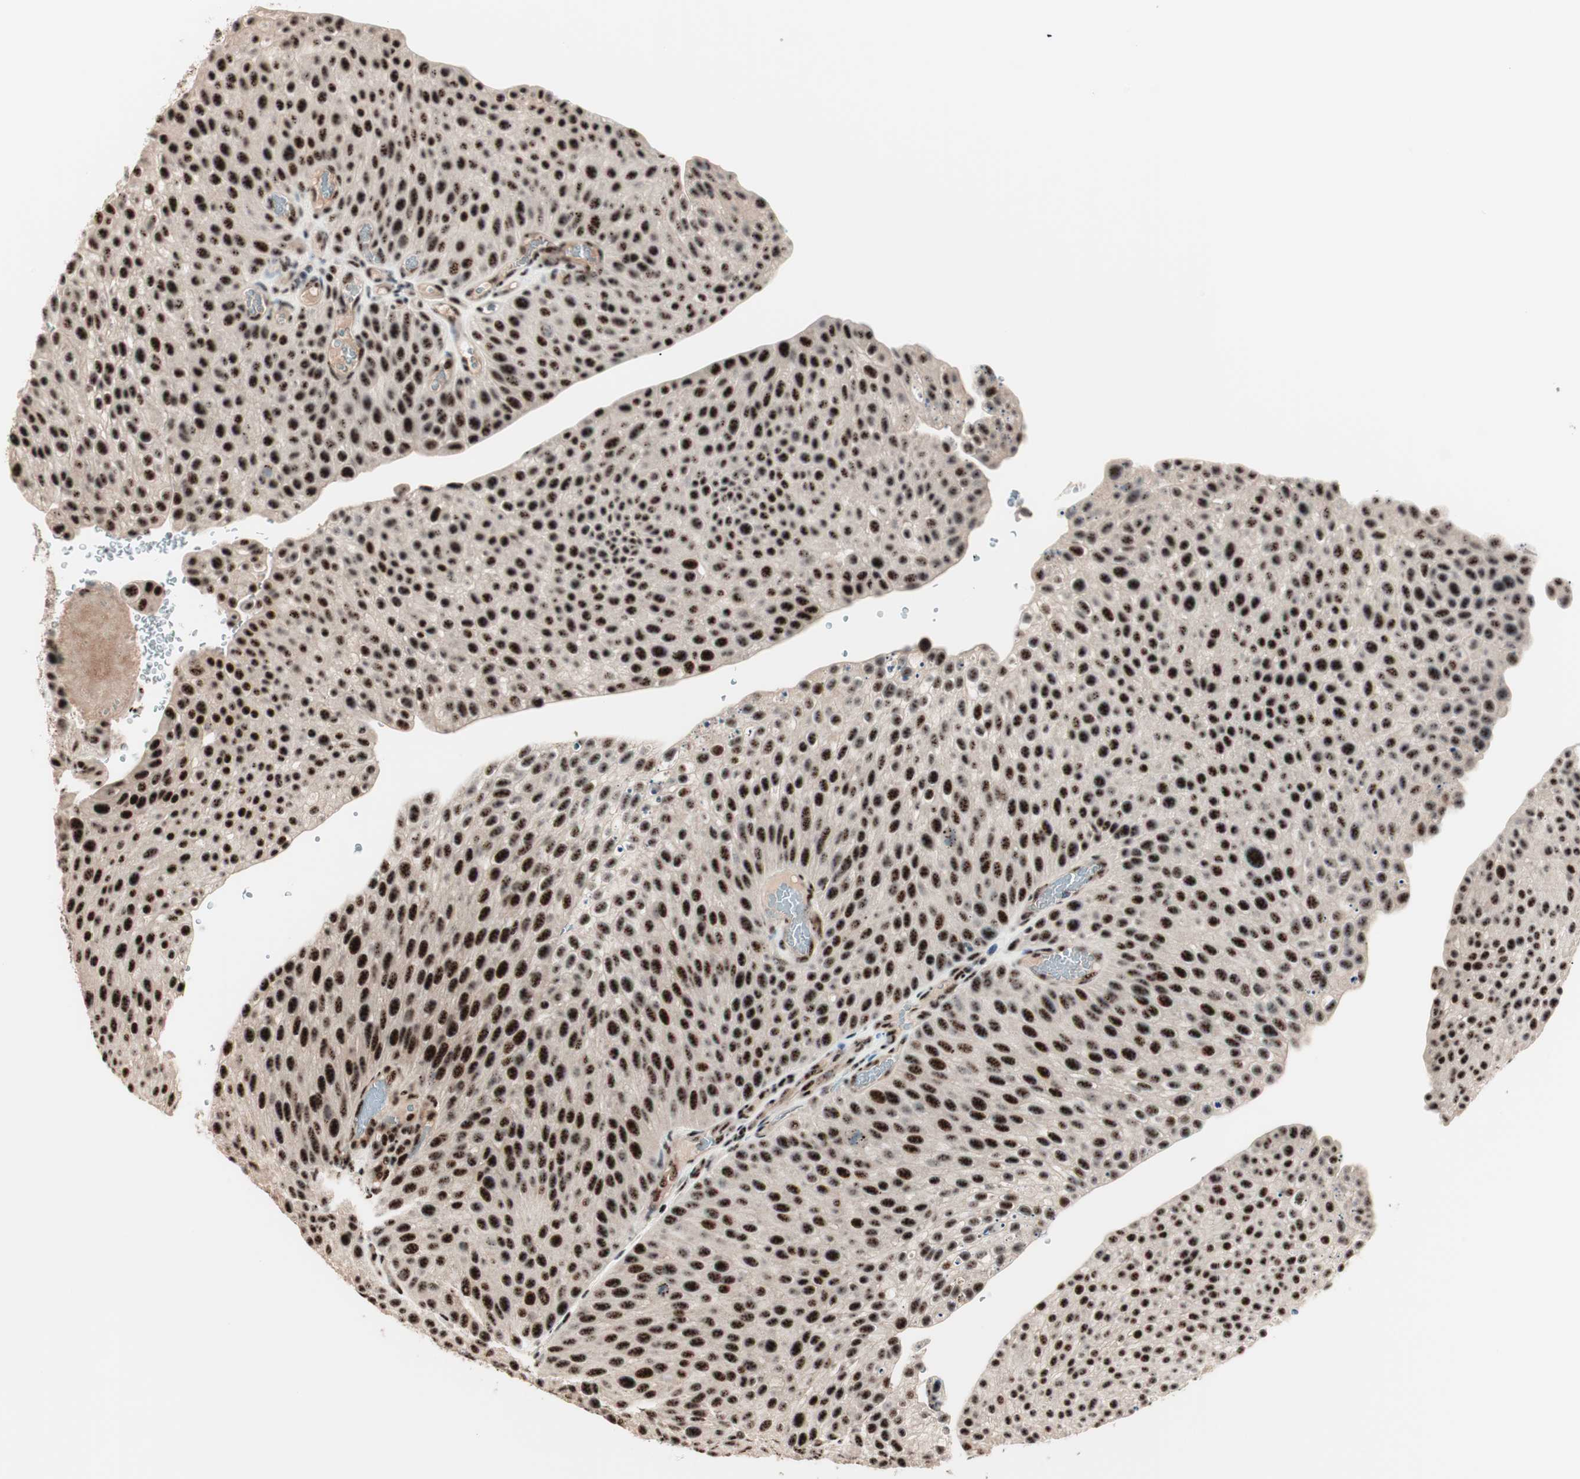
{"staining": {"intensity": "strong", "quantity": ">75%", "location": "nuclear"}, "tissue": "urothelial cancer", "cell_type": "Tumor cells", "image_type": "cancer", "snomed": [{"axis": "morphology", "description": "Urothelial carcinoma, Low grade"}, {"axis": "topography", "description": "Smooth muscle"}, {"axis": "topography", "description": "Urinary bladder"}], "caption": "Urothelial carcinoma (low-grade) stained for a protein demonstrates strong nuclear positivity in tumor cells.", "gene": "NR5A2", "patient": {"sex": "male", "age": 60}}